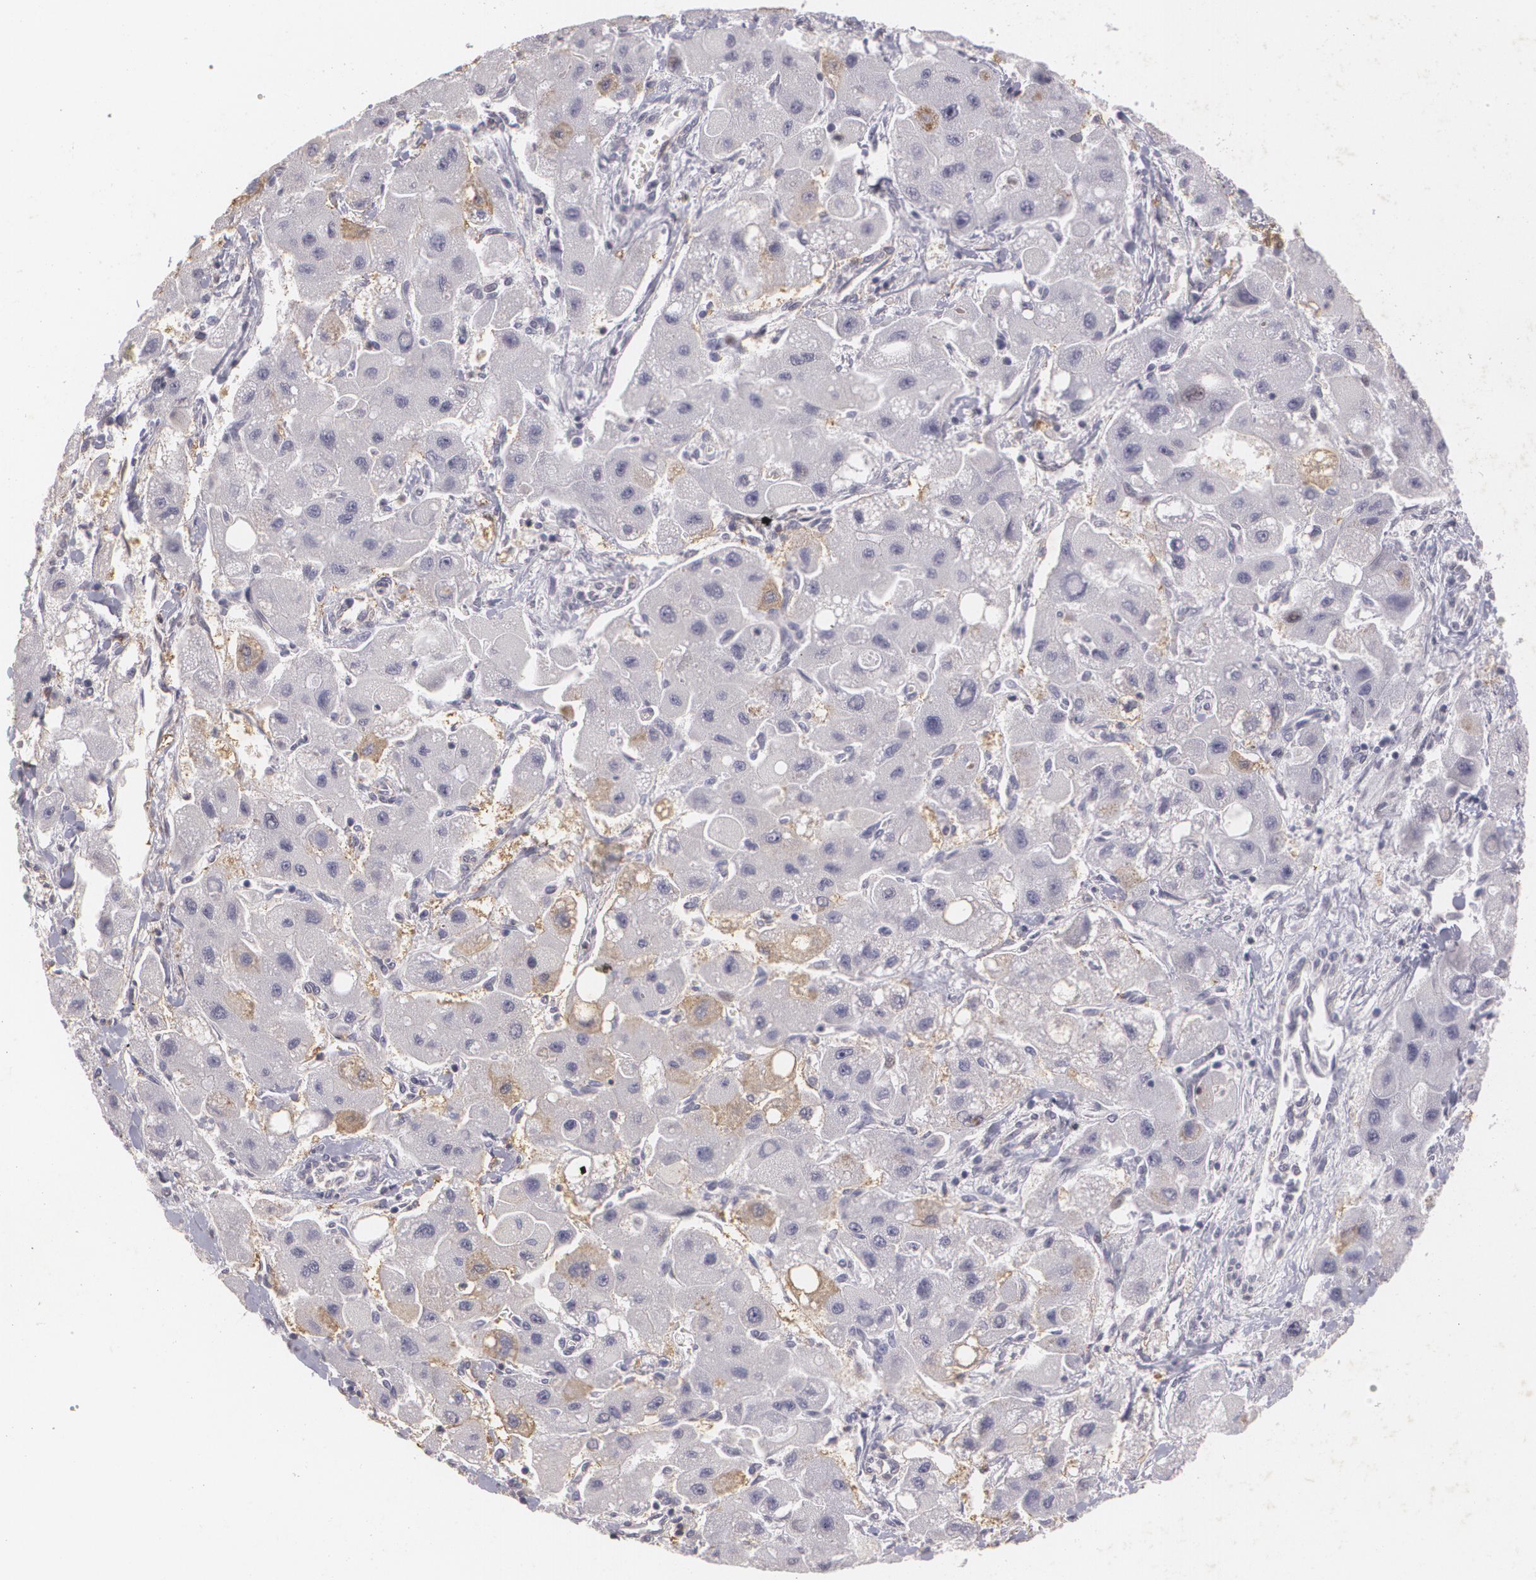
{"staining": {"intensity": "weak", "quantity": "<25%", "location": "cytoplasmic/membranous"}, "tissue": "liver cancer", "cell_type": "Tumor cells", "image_type": "cancer", "snomed": [{"axis": "morphology", "description": "Carcinoma, Hepatocellular, NOS"}, {"axis": "topography", "description": "Liver"}], "caption": "Human liver cancer (hepatocellular carcinoma) stained for a protein using immunohistochemistry (IHC) shows no expression in tumor cells.", "gene": "KCNA4", "patient": {"sex": "male", "age": 24}}